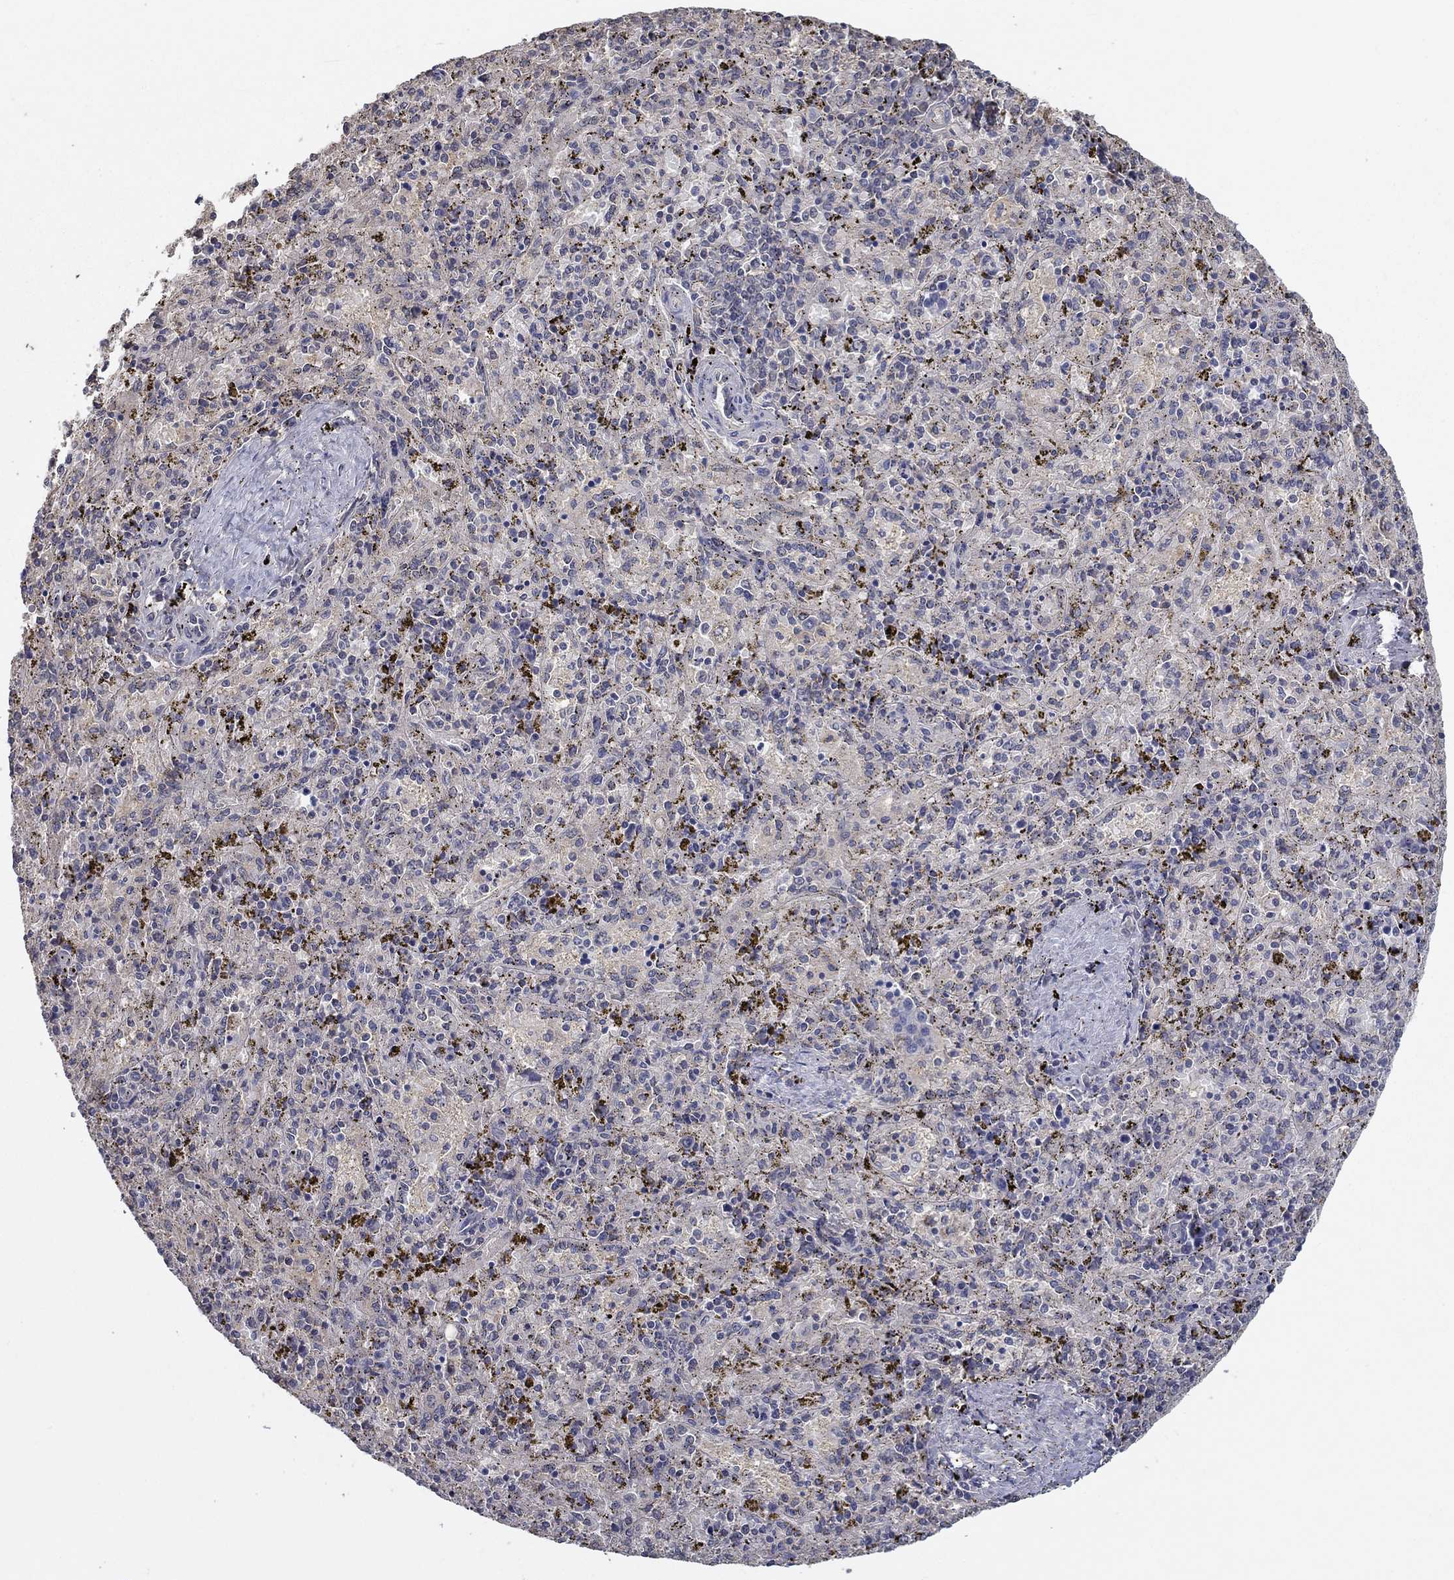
{"staining": {"intensity": "negative", "quantity": "none", "location": "none"}, "tissue": "spleen", "cell_type": "Cells in red pulp", "image_type": "normal", "snomed": [{"axis": "morphology", "description": "Normal tissue, NOS"}, {"axis": "topography", "description": "Spleen"}], "caption": "Immunohistochemistry photomicrograph of unremarkable spleen: human spleen stained with DAB (3,3'-diaminobenzidine) reveals no significant protein expression in cells in red pulp. (Stains: DAB IHC with hematoxylin counter stain, Microscopy: brightfield microscopy at high magnification).", "gene": "IL10", "patient": {"sex": "female", "age": 50}}